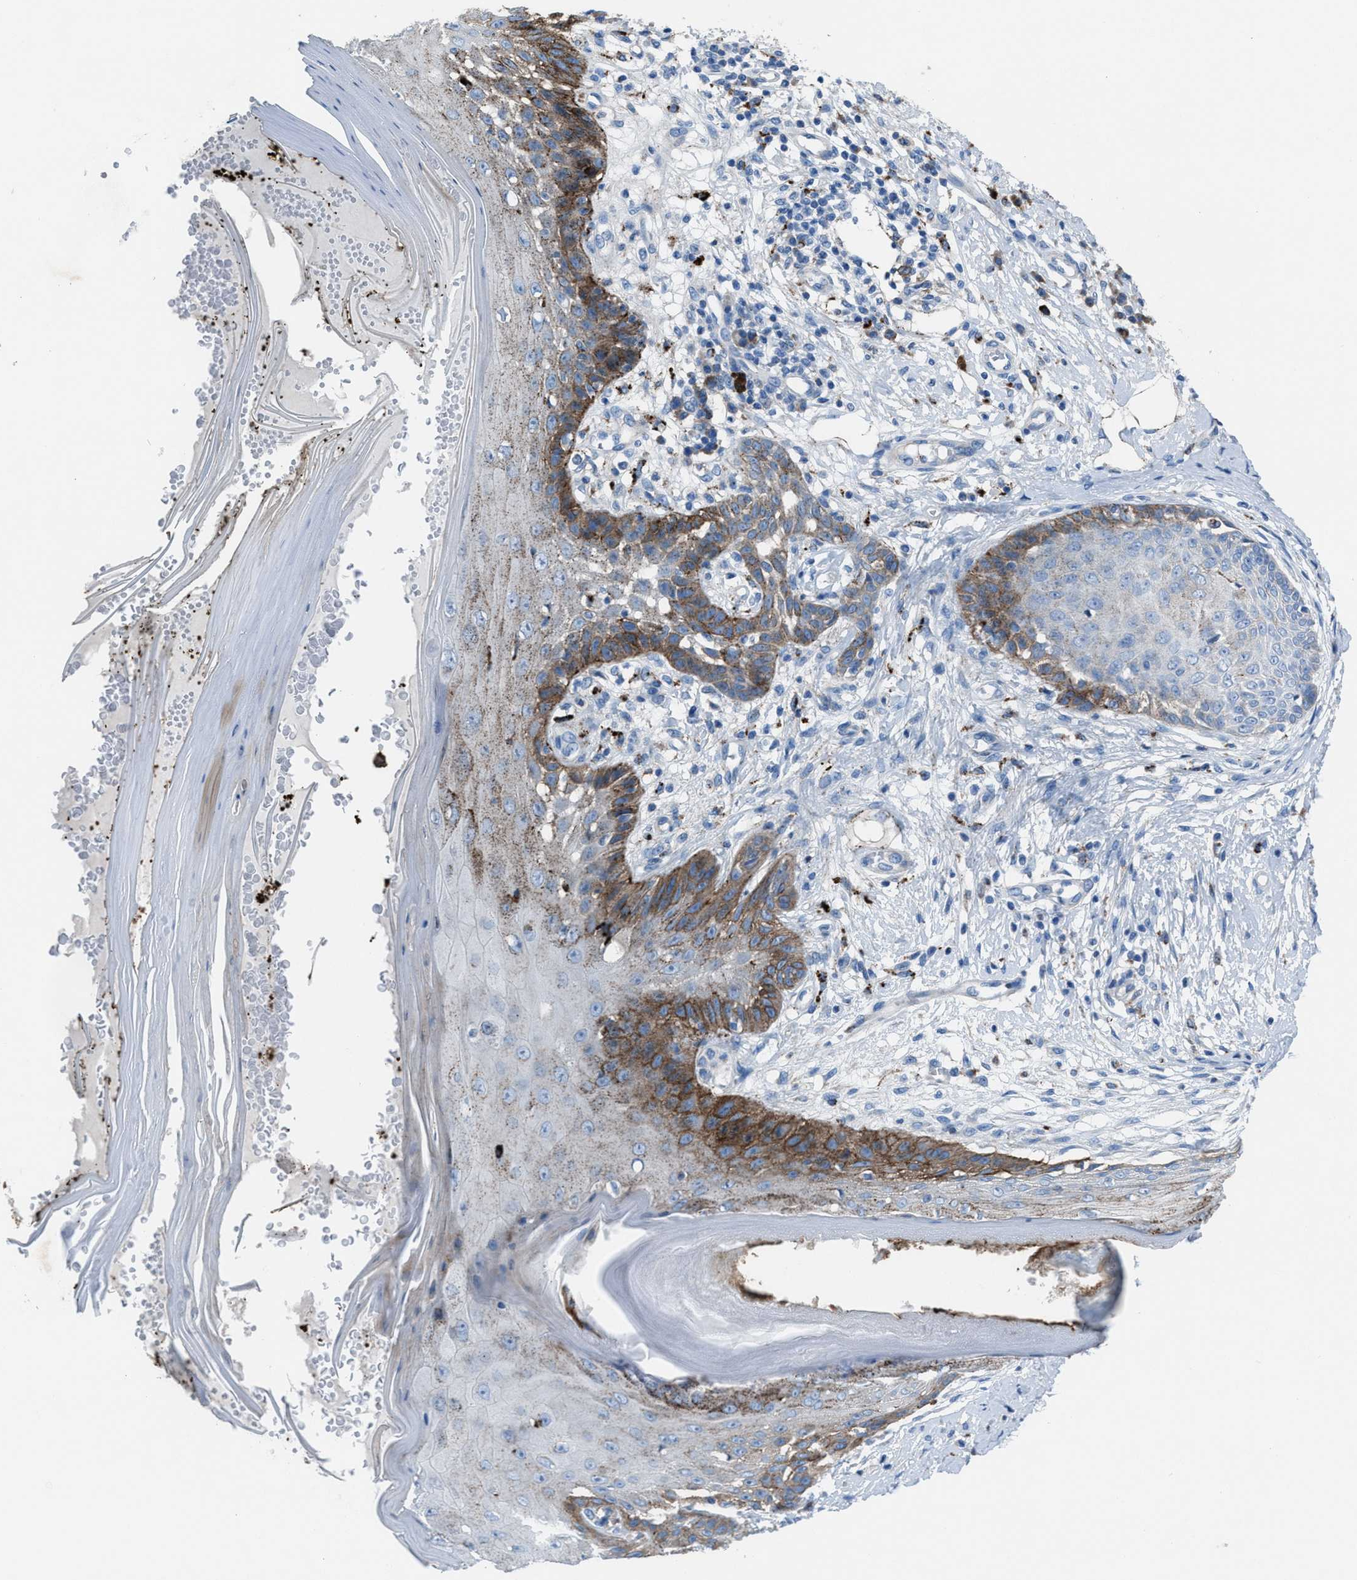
{"staining": {"intensity": "moderate", "quantity": ">75%", "location": "cytoplasmic/membranous"}, "tissue": "skin", "cell_type": "Fibroblasts", "image_type": "normal", "snomed": [{"axis": "morphology", "description": "Normal tissue, NOS"}, {"axis": "topography", "description": "Skin"}, {"axis": "topography", "description": "Peripheral nerve tissue"}], "caption": "Brown immunohistochemical staining in unremarkable human skin demonstrates moderate cytoplasmic/membranous staining in about >75% of fibroblasts. The protein of interest is shown in brown color, while the nuclei are stained blue.", "gene": "CD1B", "patient": {"sex": "male", "age": 24}}